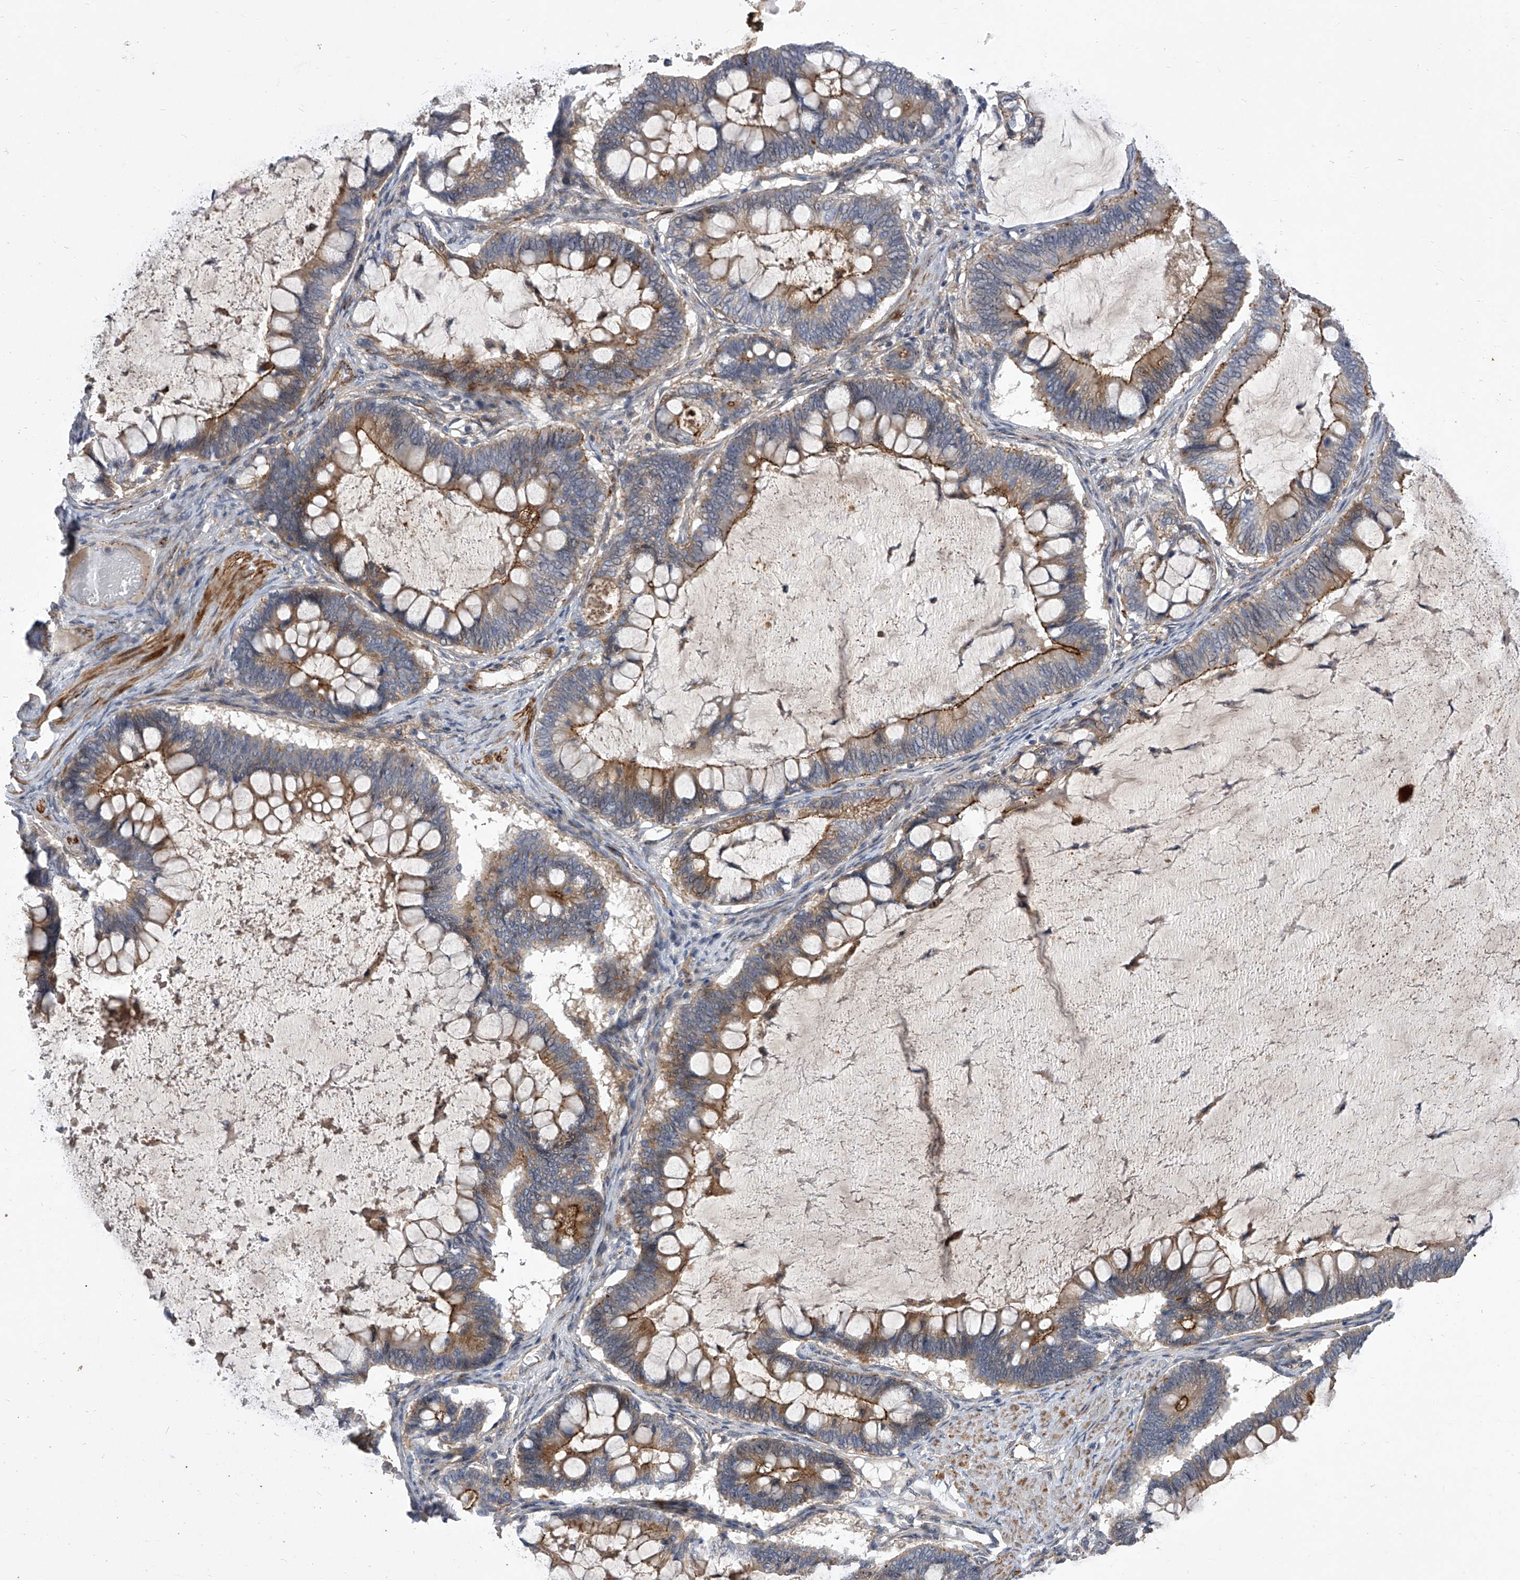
{"staining": {"intensity": "moderate", "quantity": ">75%", "location": "cytoplasmic/membranous"}, "tissue": "ovarian cancer", "cell_type": "Tumor cells", "image_type": "cancer", "snomed": [{"axis": "morphology", "description": "Cystadenocarcinoma, mucinous, NOS"}, {"axis": "topography", "description": "Ovary"}], "caption": "Ovarian cancer (mucinous cystadenocarcinoma) stained with immunohistochemistry (IHC) demonstrates moderate cytoplasmic/membranous positivity in about >75% of tumor cells. Nuclei are stained in blue.", "gene": "MINDY4", "patient": {"sex": "female", "age": 61}}